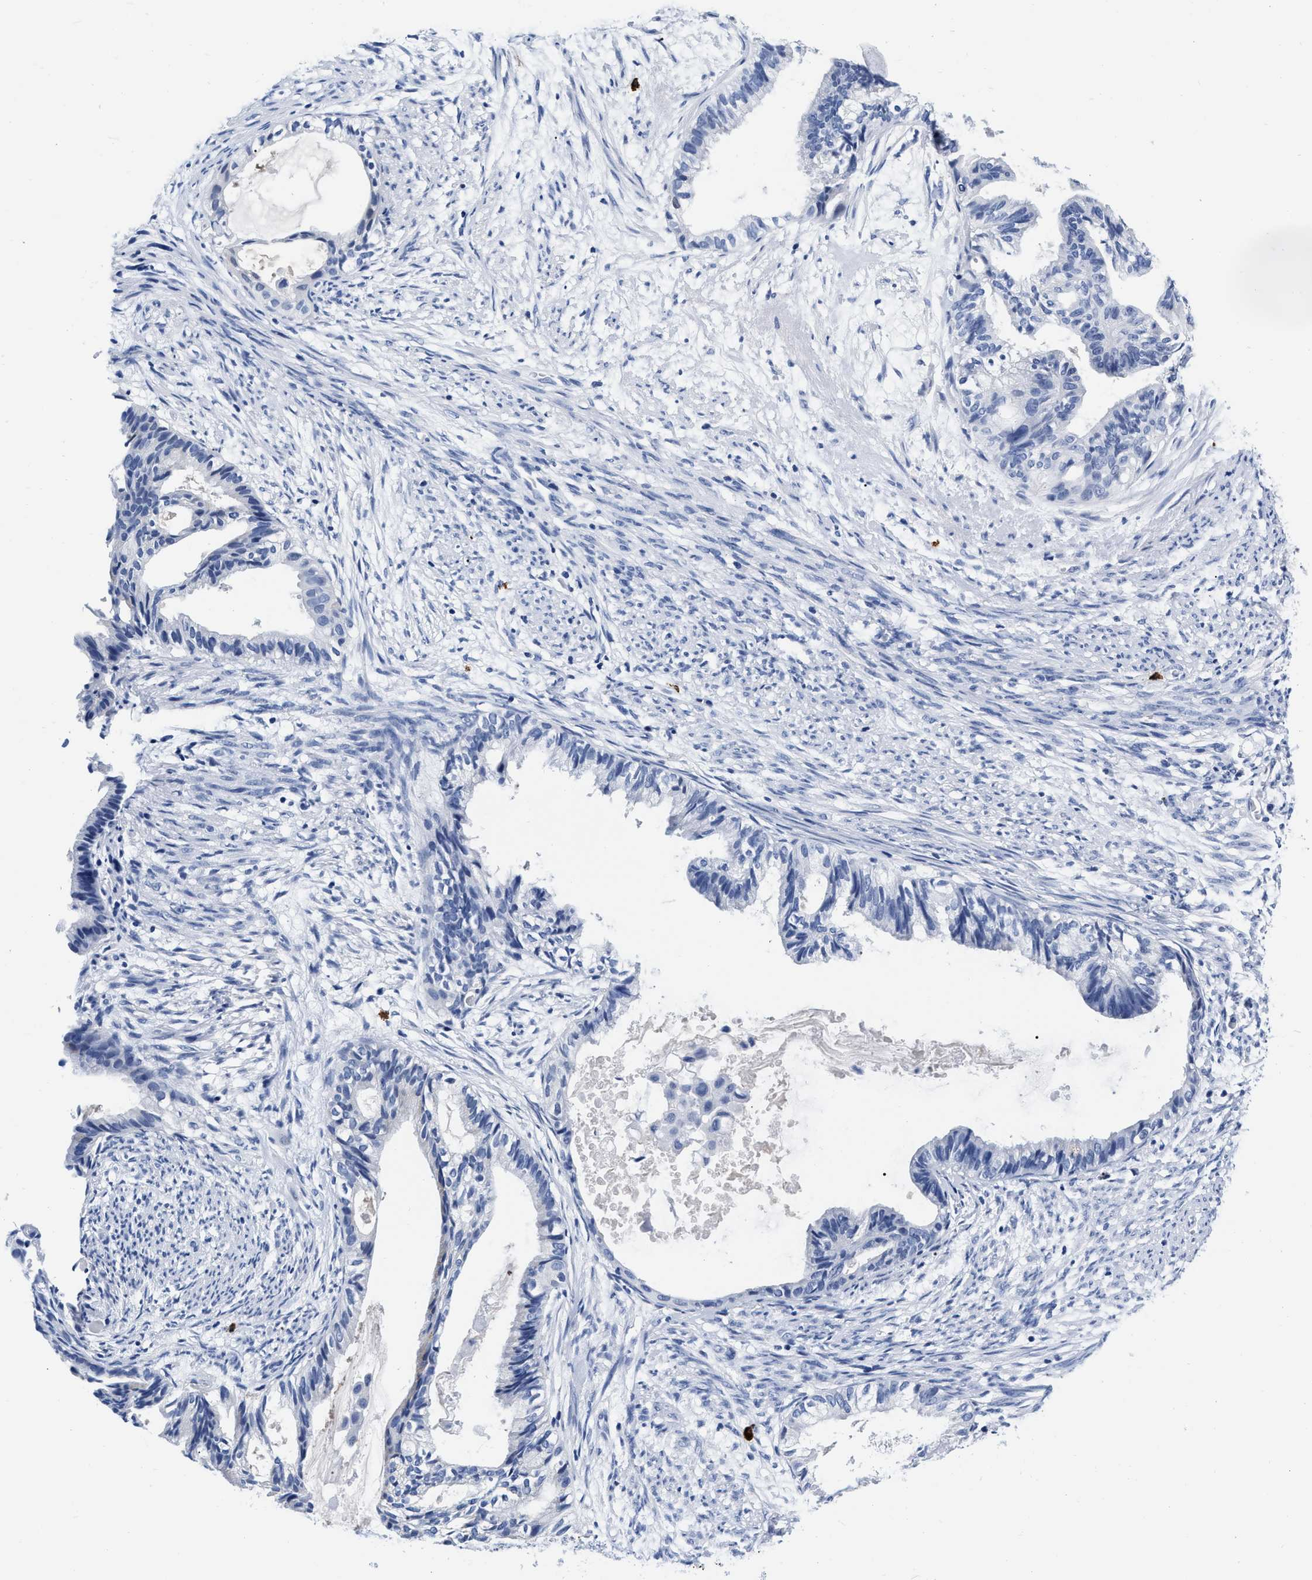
{"staining": {"intensity": "negative", "quantity": "none", "location": "none"}, "tissue": "cervical cancer", "cell_type": "Tumor cells", "image_type": "cancer", "snomed": [{"axis": "morphology", "description": "Normal tissue, NOS"}, {"axis": "morphology", "description": "Adenocarcinoma, NOS"}, {"axis": "topography", "description": "Cervix"}, {"axis": "topography", "description": "Endometrium"}], "caption": "The micrograph demonstrates no staining of tumor cells in cervical cancer.", "gene": "CER1", "patient": {"sex": "female", "age": 86}}